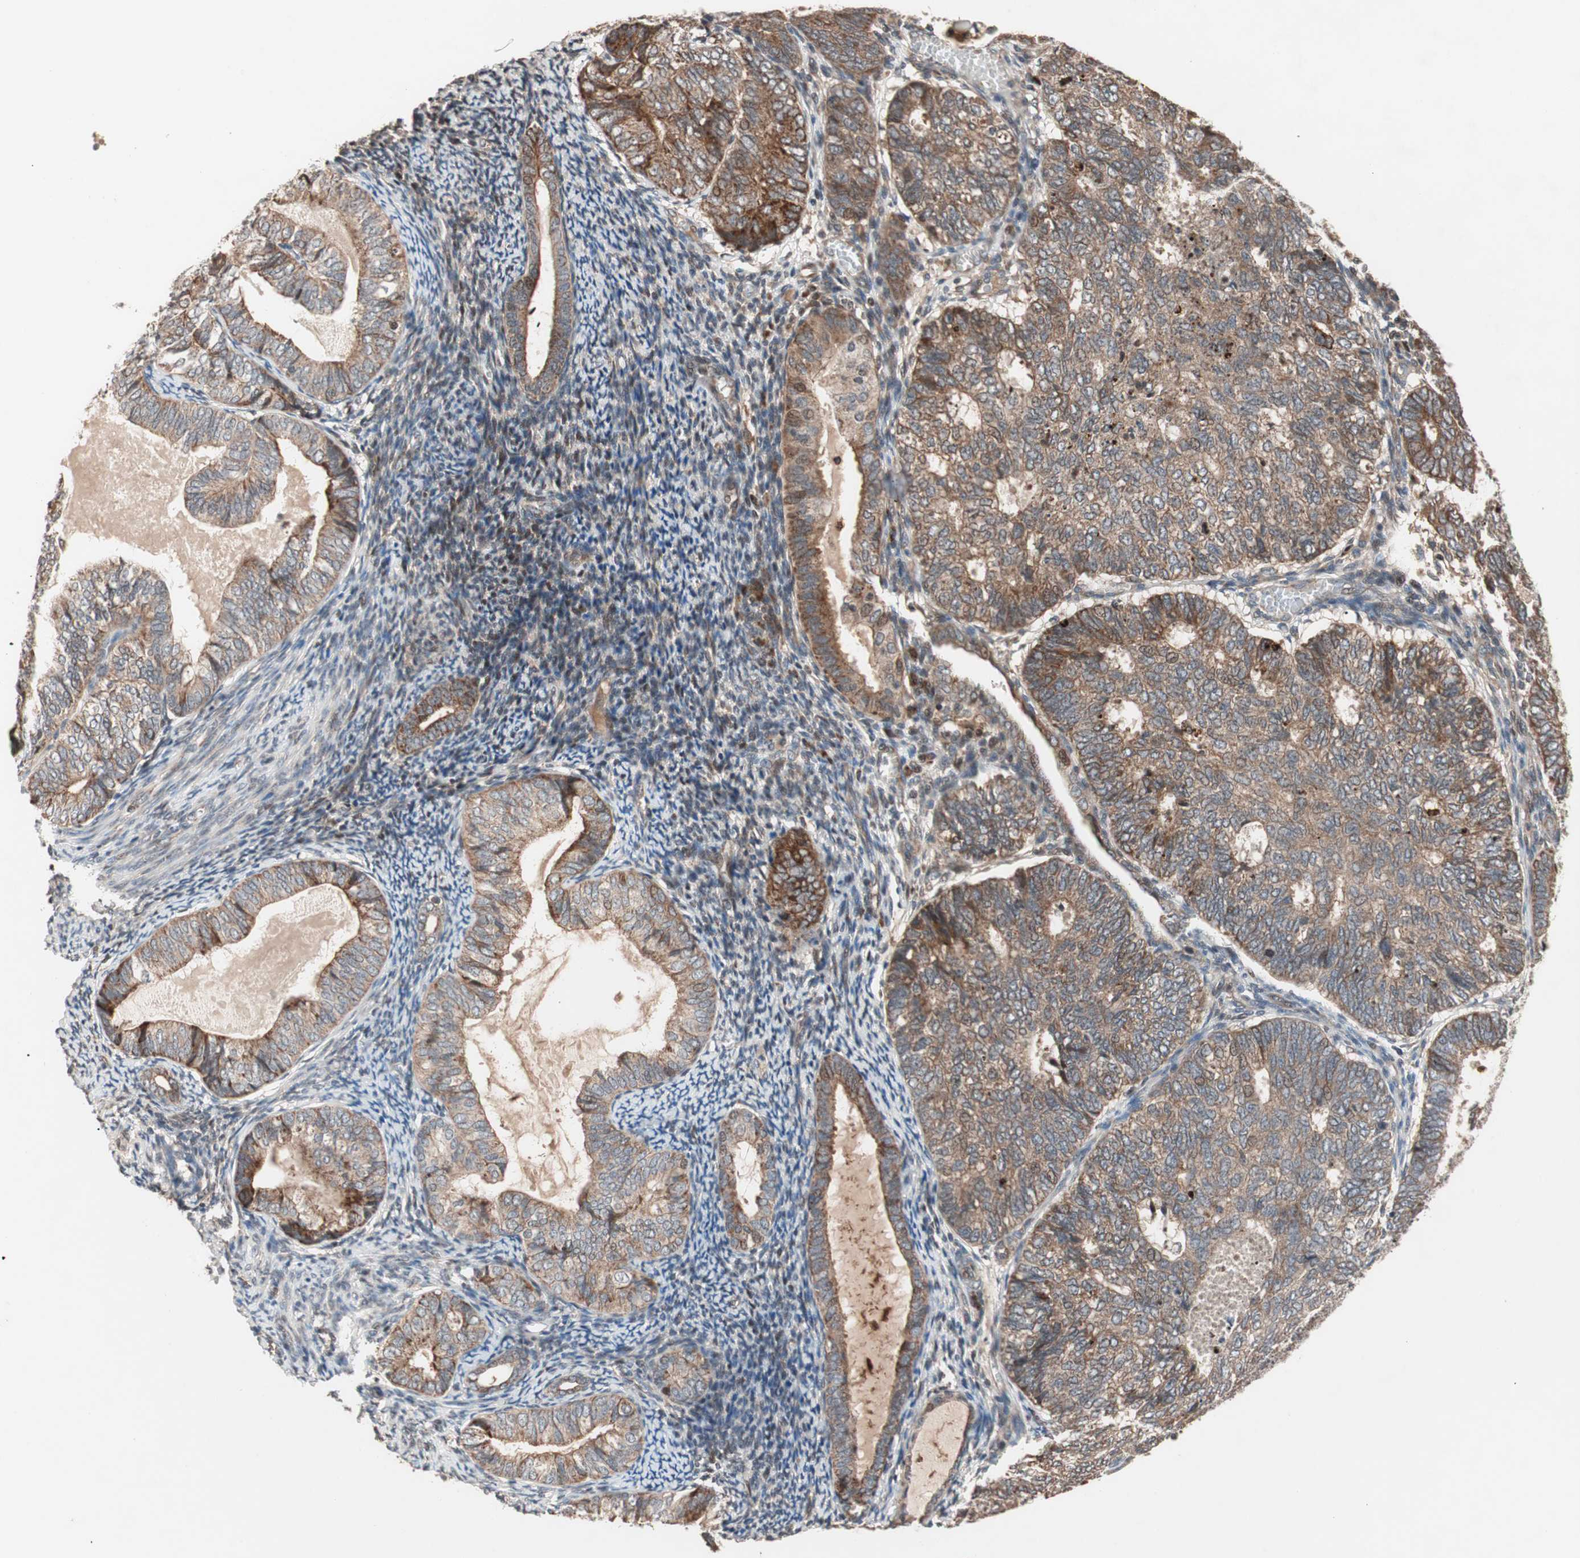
{"staining": {"intensity": "strong", "quantity": ">75%", "location": "cytoplasmic/membranous"}, "tissue": "endometrial cancer", "cell_type": "Tumor cells", "image_type": "cancer", "snomed": [{"axis": "morphology", "description": "Adenocarcinoma, NOS"}, {"axis": "topography", "description": "Uterus"}], "caption": "About >75% of tumor cells in endometrial adenocarcinoma exhibit strong cytoplasmic/membranous protein positivity as visualized by brown immunohistochemical staining.", "gene": "NF2", "patient": {"sex": "female", "age": 60}}